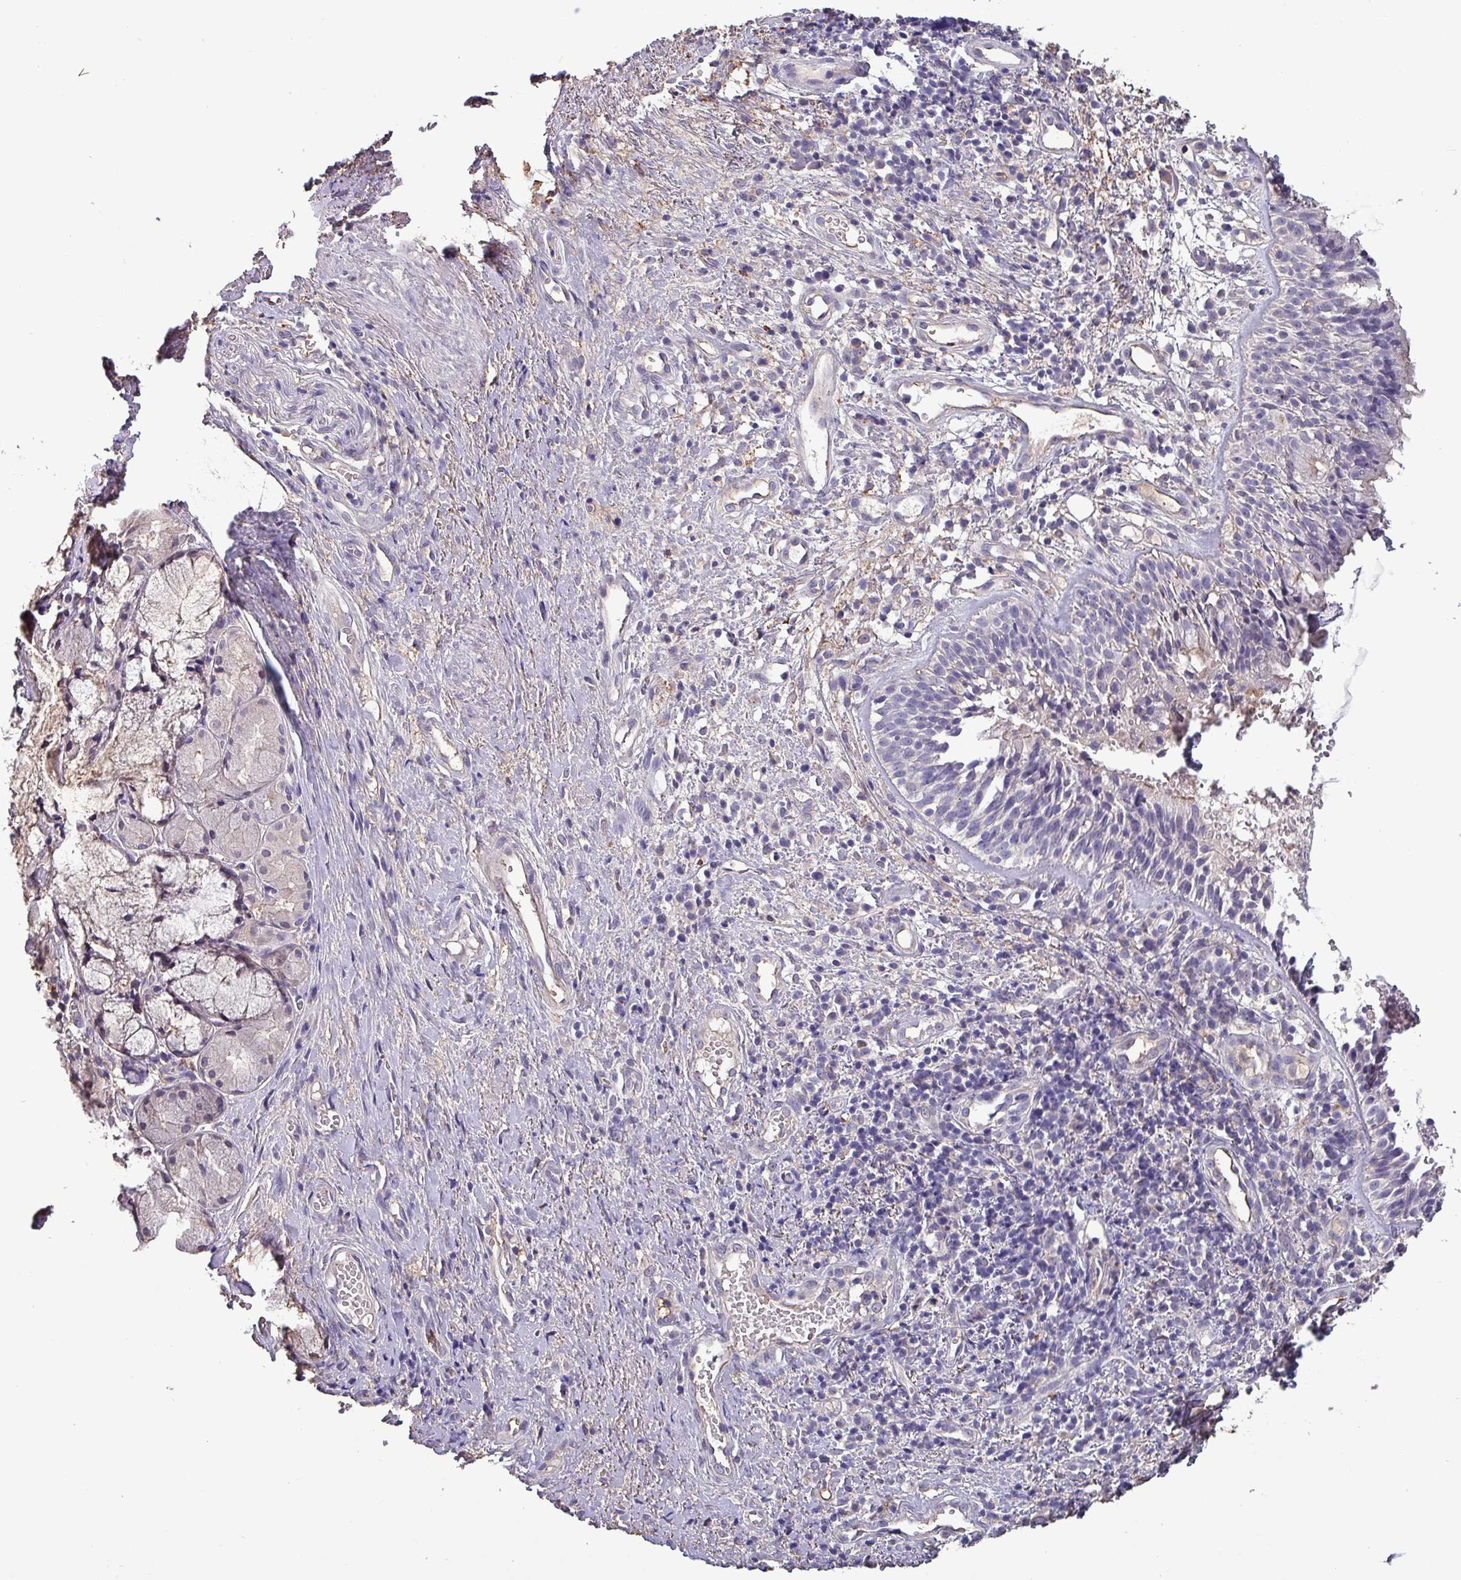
{"staining": {"intensity": "moderate", "quantity": "<25%", "location": "cytoplasmic/membranous"}, "tissue": "nasopharynx", "cell_type": "Respiratory epithelial cells", "image_type": "normal", "snomed": [{"axis": "morphology", "description": "Normal tissue, NOS"}, {"axis": "topography", "description": "Cartilage tissue"}, {"axis": "topography", "description": "Nasopharynx"}, {"axis": "topography", "description": "Thyroid gland"}], "caption": "An image of nasopharynx stained for a protein shows moderate cytoplasmic/membranous brown staining in respiratory epithelial cells. Using DAB (3,3'-diaminobenzidine) (brown) and hematoxylin (blue) stains, captured at high magnification using brightfield microscopy.", "gene": "HTRA4", "patient": {"sex": "male", "age": 63}}